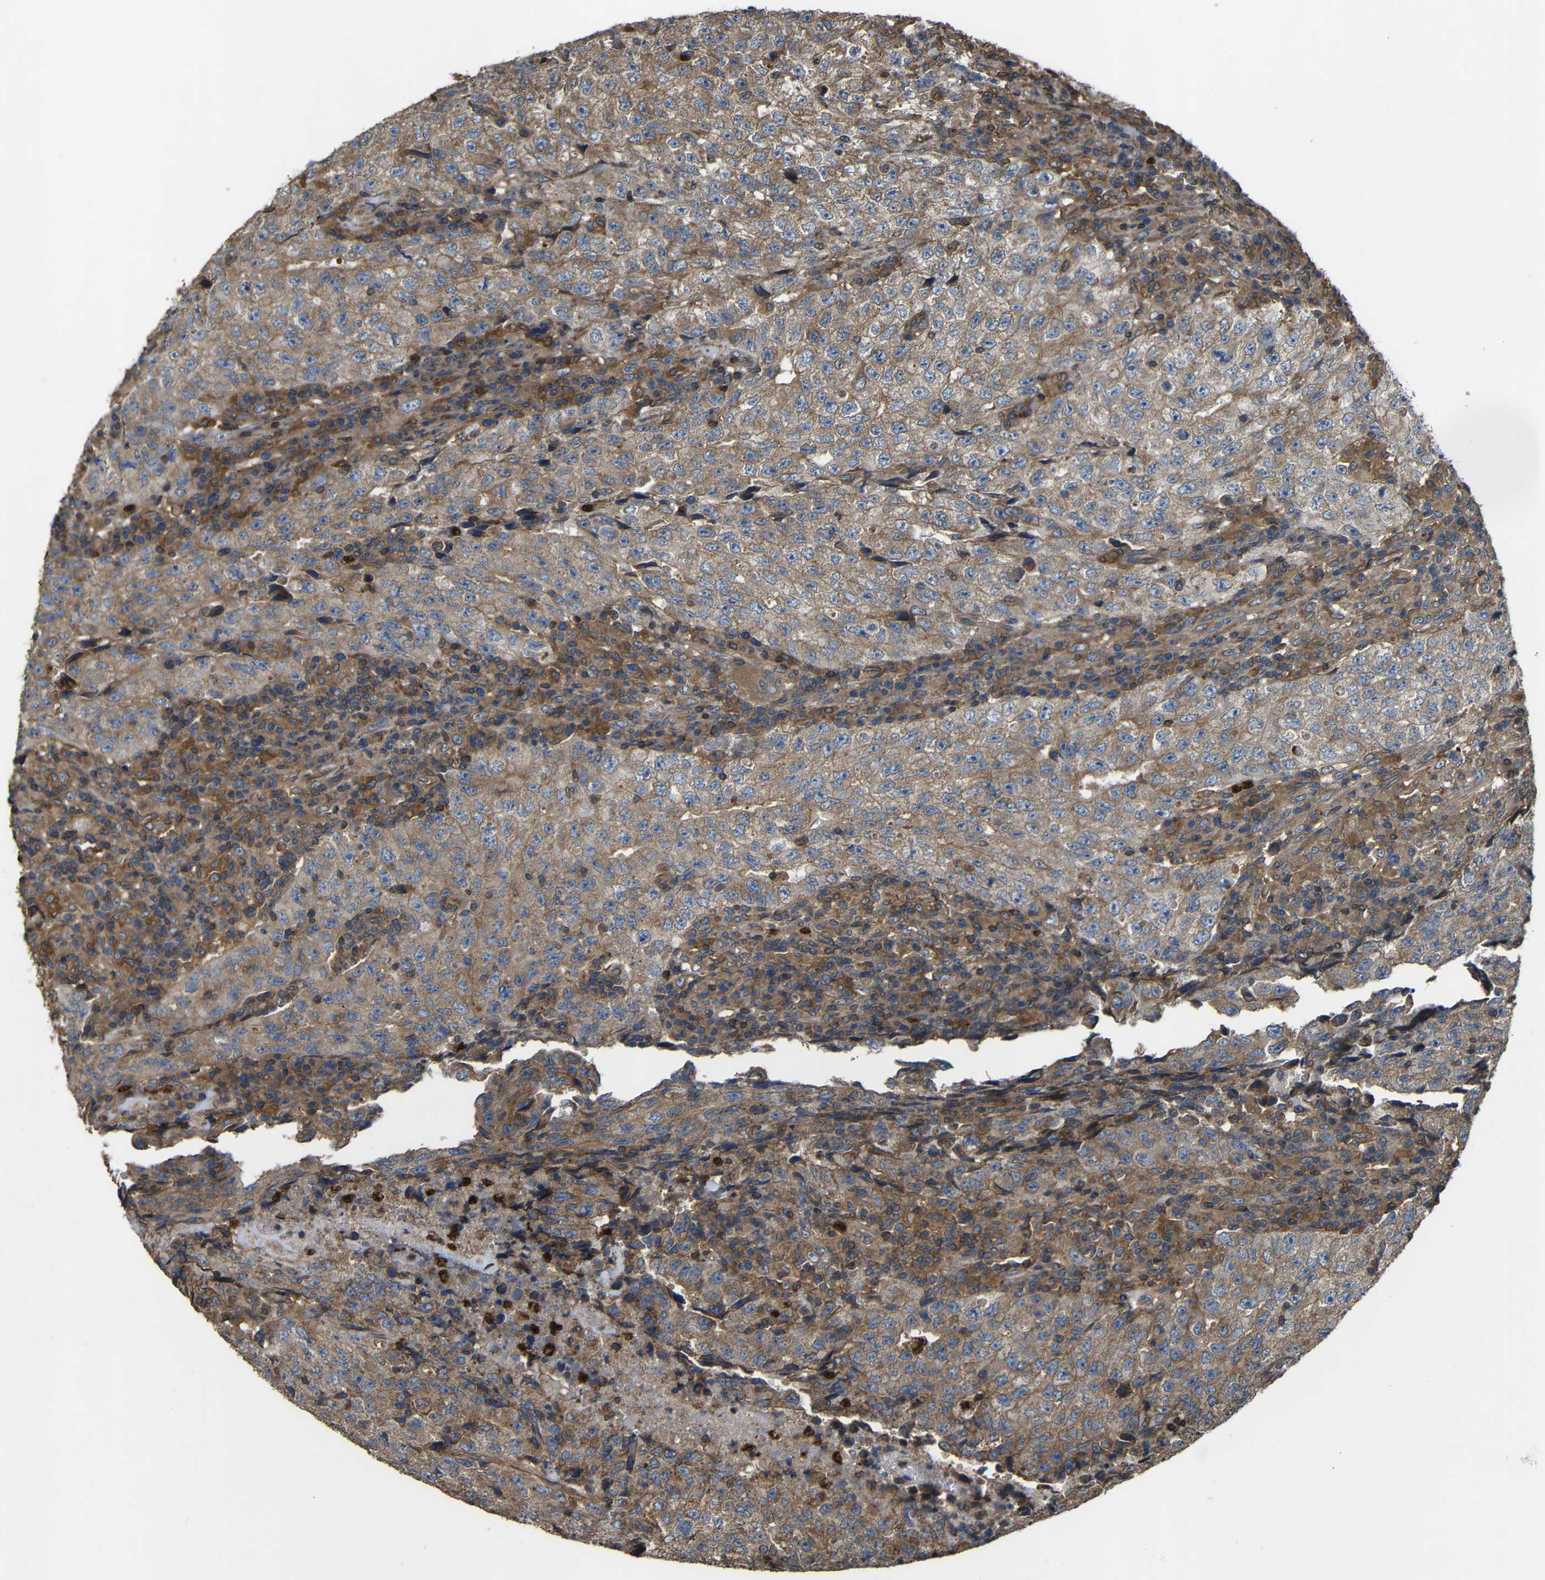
{"staining": {"intensity": "moderate", "quantity": ">75%", "location": "cytoplasmic/membranous"}, "tissue": "testis cancer", "cell_type": "Tumor cells", "image_type": "cancer", "snomed": [{"axis": "morphology", "description": "Necrosis, NOS"}, {"axis": "morphology", "description": "Carcinoma, Embryonal, NOS"}, {"axis": "topography", "description": "Testis"}], "caption": "A brown stain highlights moderate cytoplasmic/membranous positivity of a protein in testis cancer (embryonal carcinoma) tumor cells.", "gene": "TREM2", "patient": {"sex": "male", "age": 19}}